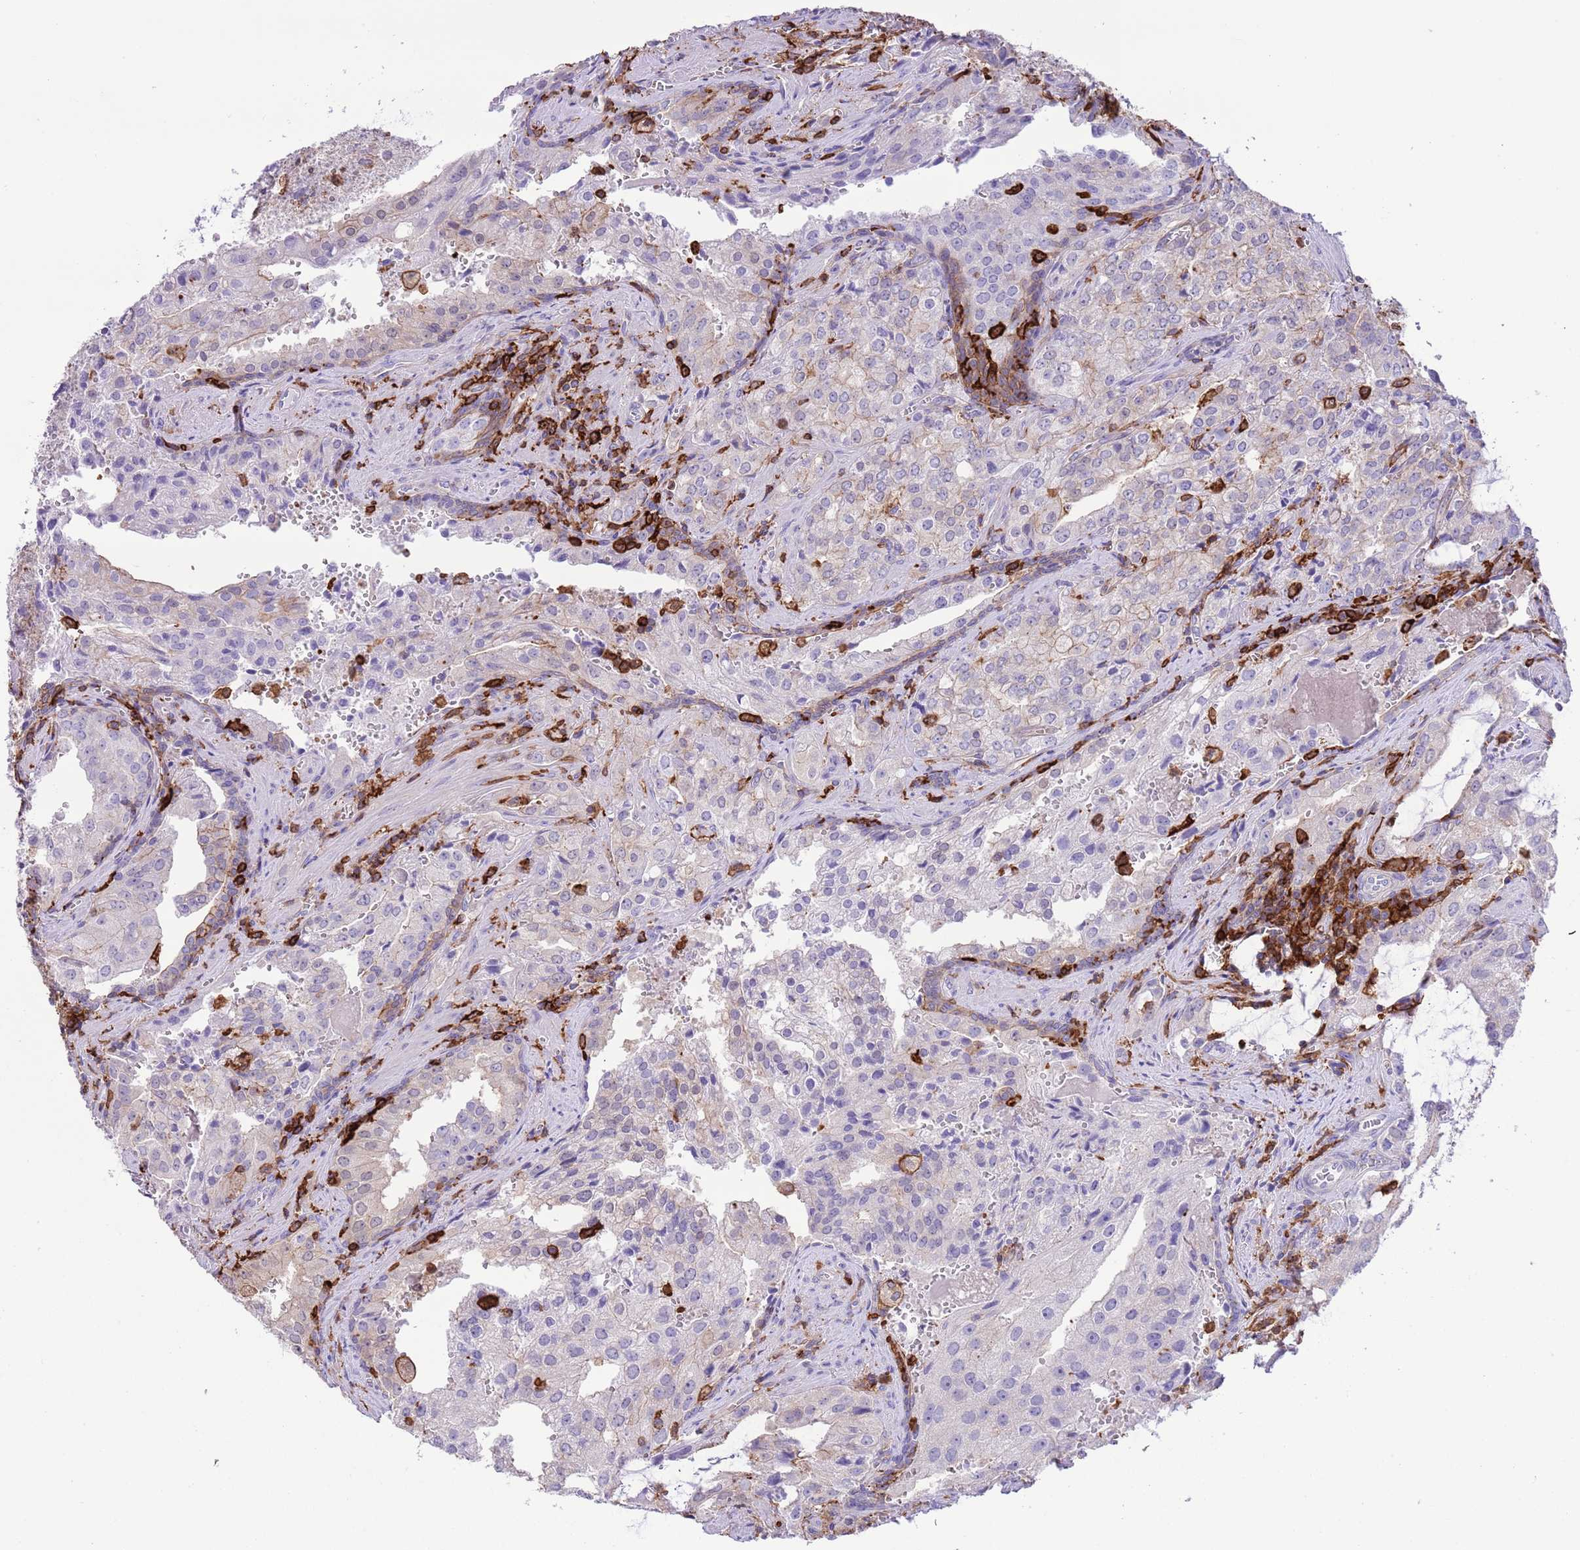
{"staining": {"intensity": "negative", "quantity": "none", "location": "none"}, "tissue": "prostate cancer", "cell_type": "Tumor cells", "image_type": "cancer", "snomed": [{"axis": "morphology", "description": "Adenocarcinoma, High grade"}, {"axis": "topography", "description": "Prostate"}], "caption": "Protein analysis of adenocarcinoma (high-grade) (prostate) shows no significant expression in tumor cells.", "gene": "EFHD2", "patient": {"sex": "male", "age": 68}}